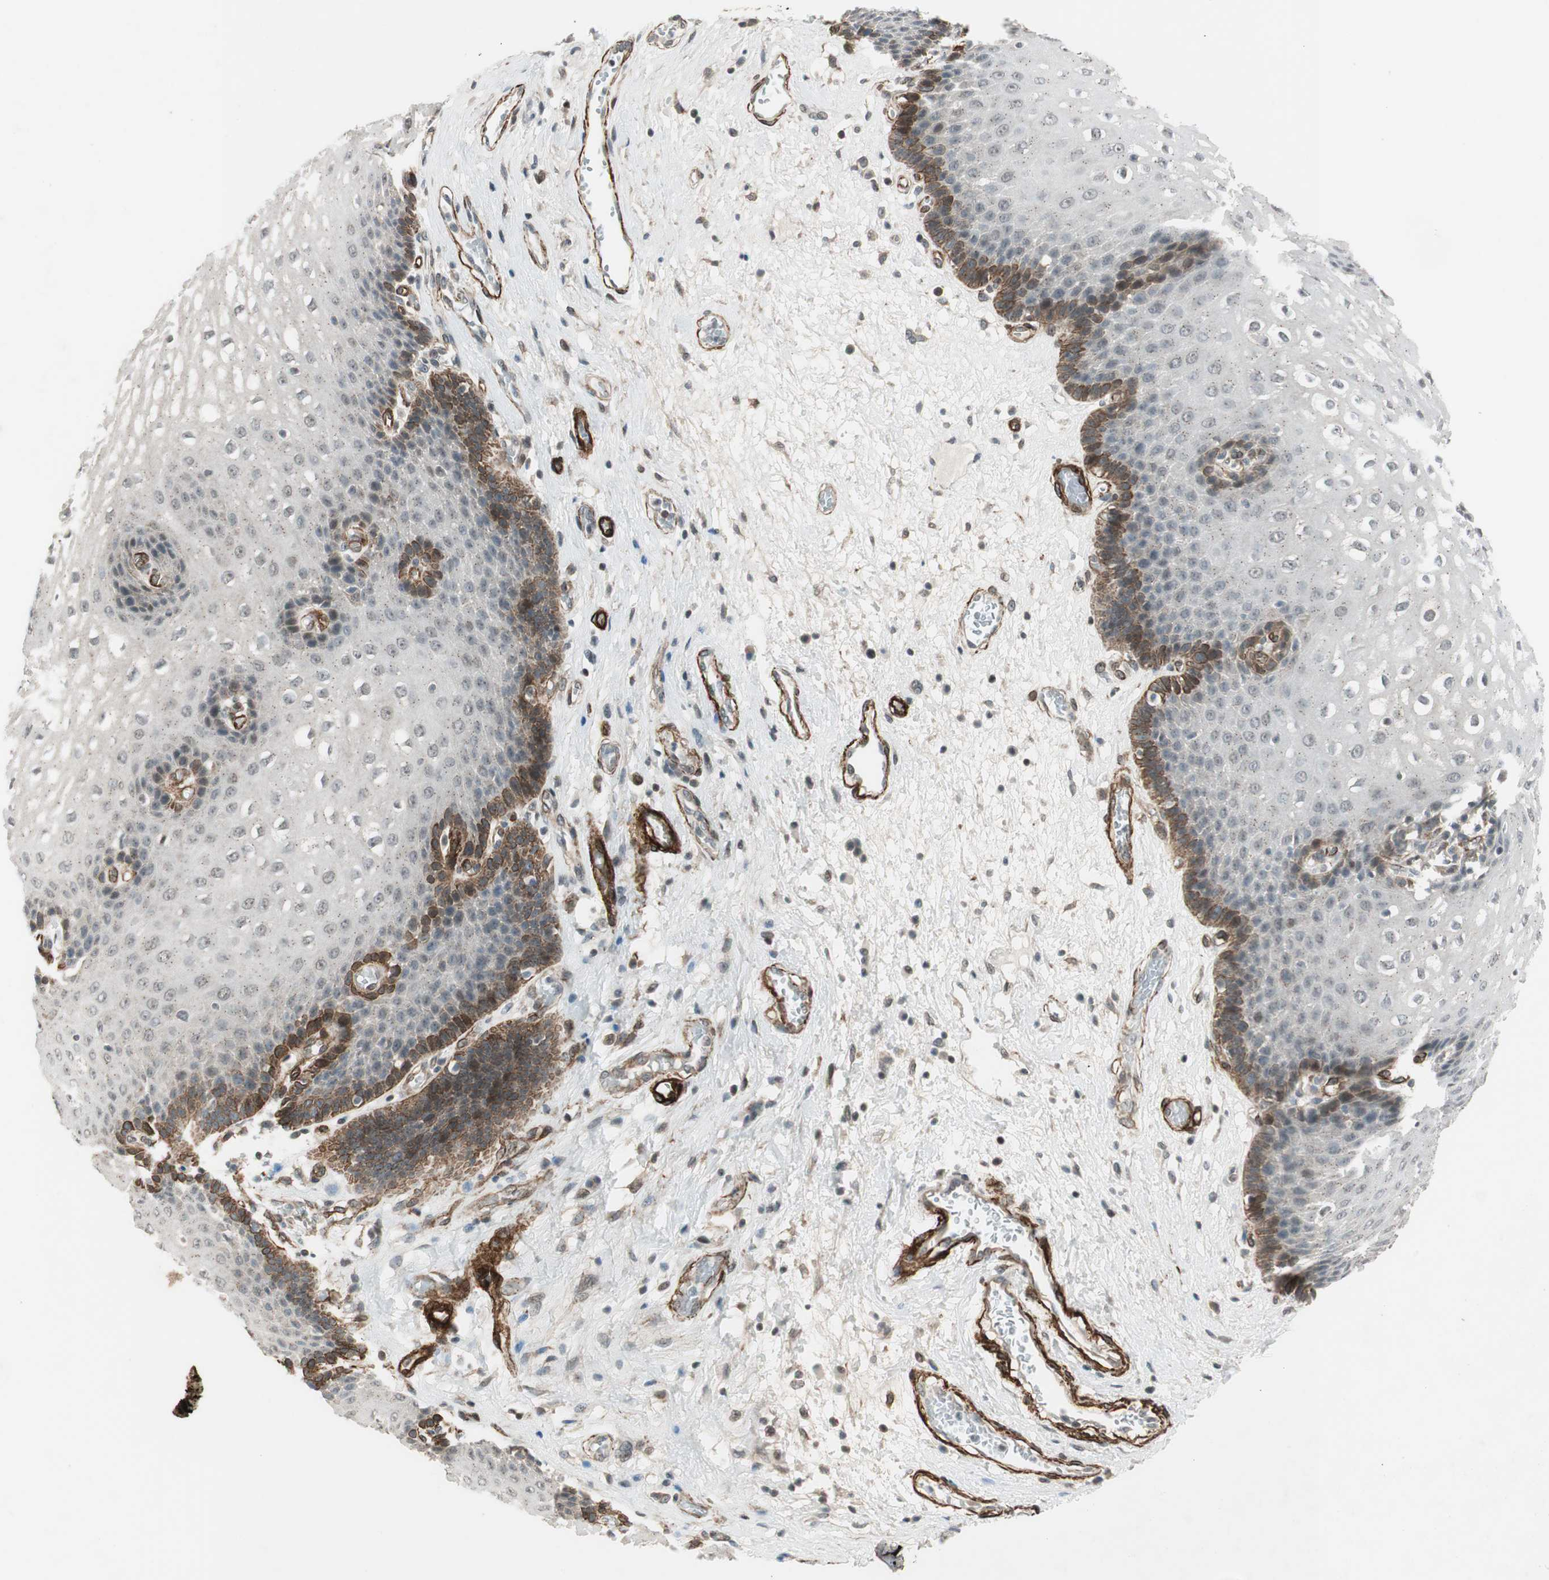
{"staining": {"intensity": "moderate", "quantity": "25%-75%", "location": "cytoplasmic/membranous,nuclear"}, "tissue": "esophagus", "cell_type": "Squamous epithelial cells", "image_type": "normal", "snomed": [{"axis": "morphology", "description": "Normal tissue, NOS"}, {"axis": "topography", "description": "Esophagus"}], "caption": "Benign esophagus reveals moderate cytoplasmic/membranous,nuclear staining in about 25%-75% of squamous epithelial cells (Stains: DAB (3,3'-diaminobenzidine) in brown, nuclei in blue, Microscopy: brightfield microscopy at high magnification)..", "gene": "CDK19", "patient": {"sex": "male", "age": 48}}